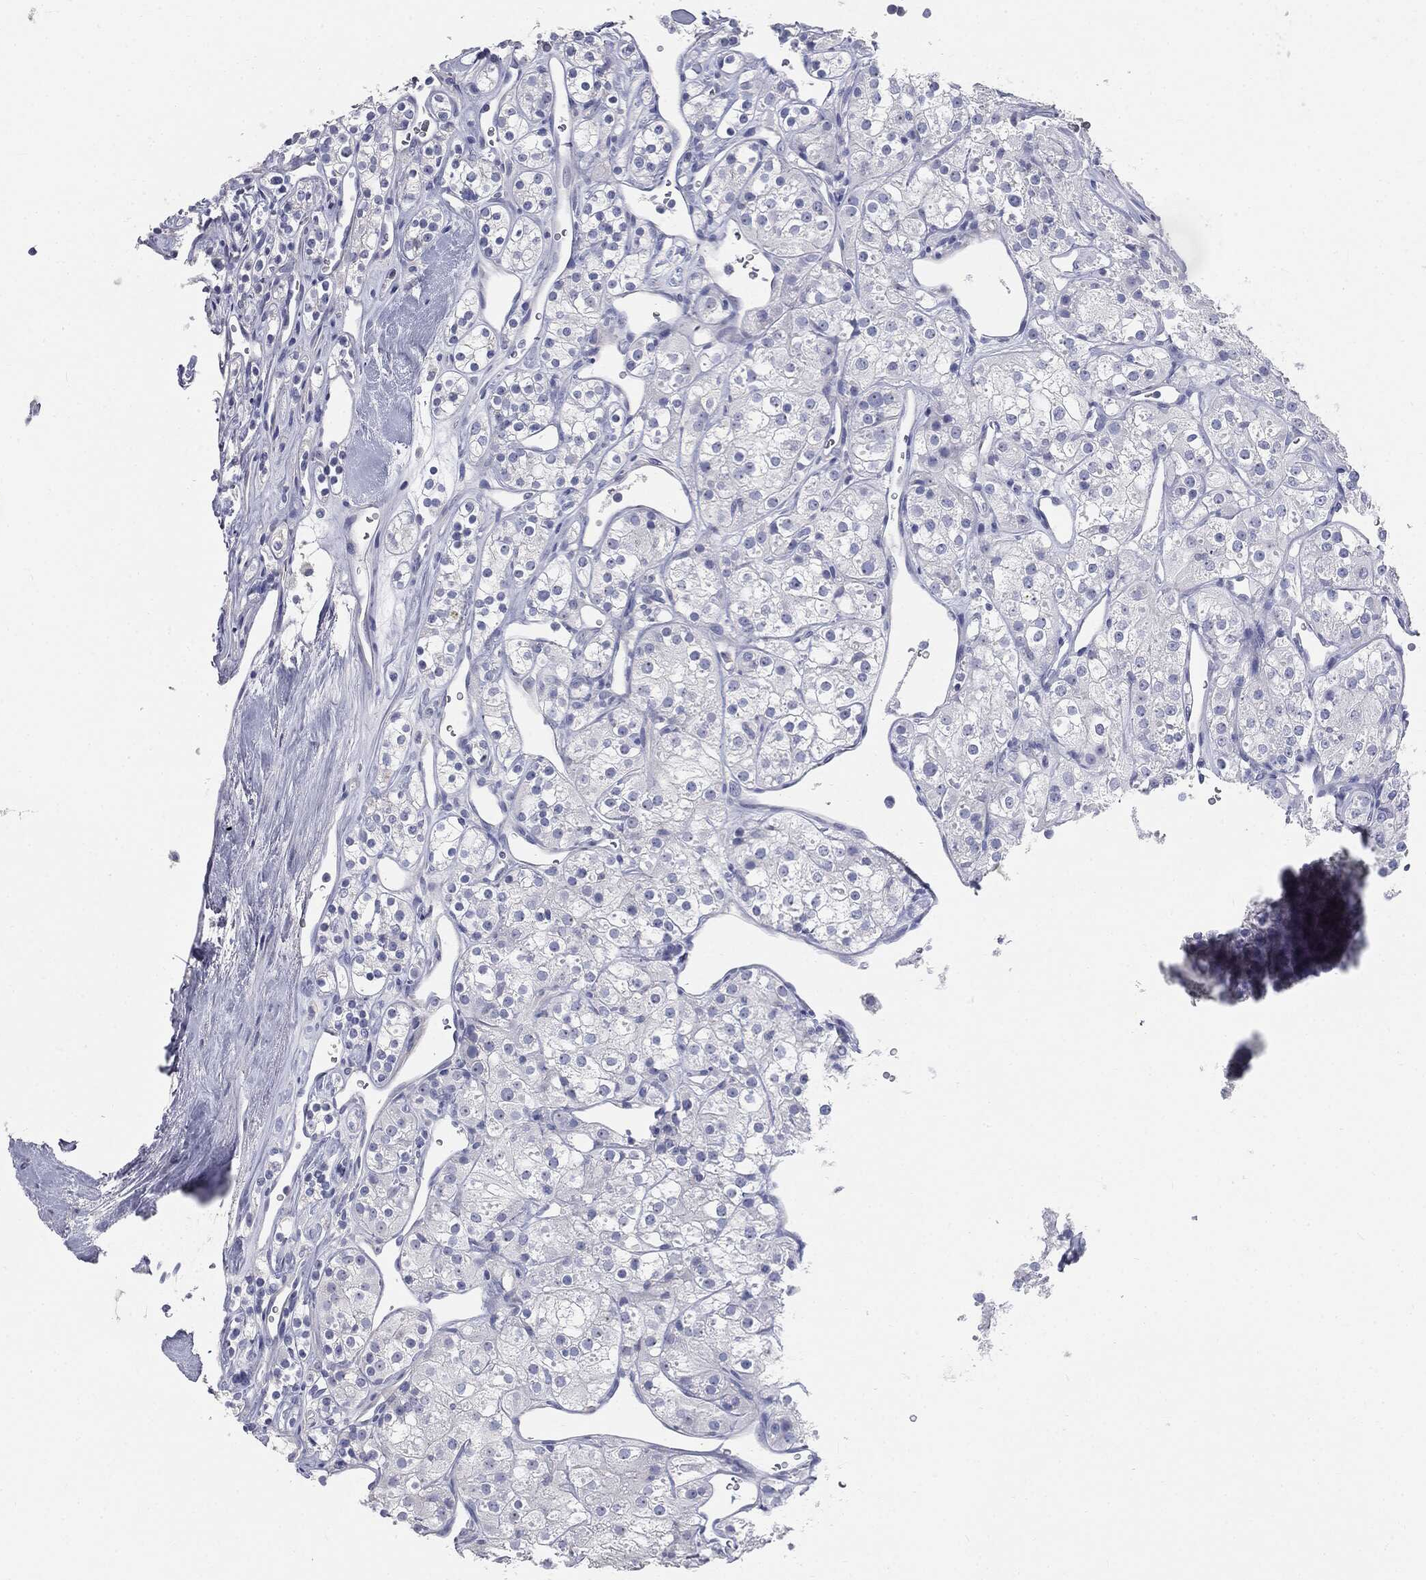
{"staining": {"intensity": "negative", "quantity": "none", "location": "none"}, "tissue": "renal cancer", "cell_type": "Tumor cells", "image_type": "cancer", "snomed": [{"axis": "morphology", "description": "Adenocarcinoma, NOS"}, {"axis": "topography", "description": "Kidney"}], "caption": "Immunohistochemistry (IHC) micrograph of neoplastic tissue: human renal cancer stained with DAB (3,3'-diaminobenzidine) exhibits no significant protein staining in tumor cells.", "gene": "CUZD1", "patient": {"sex": "male", "age": 77}}